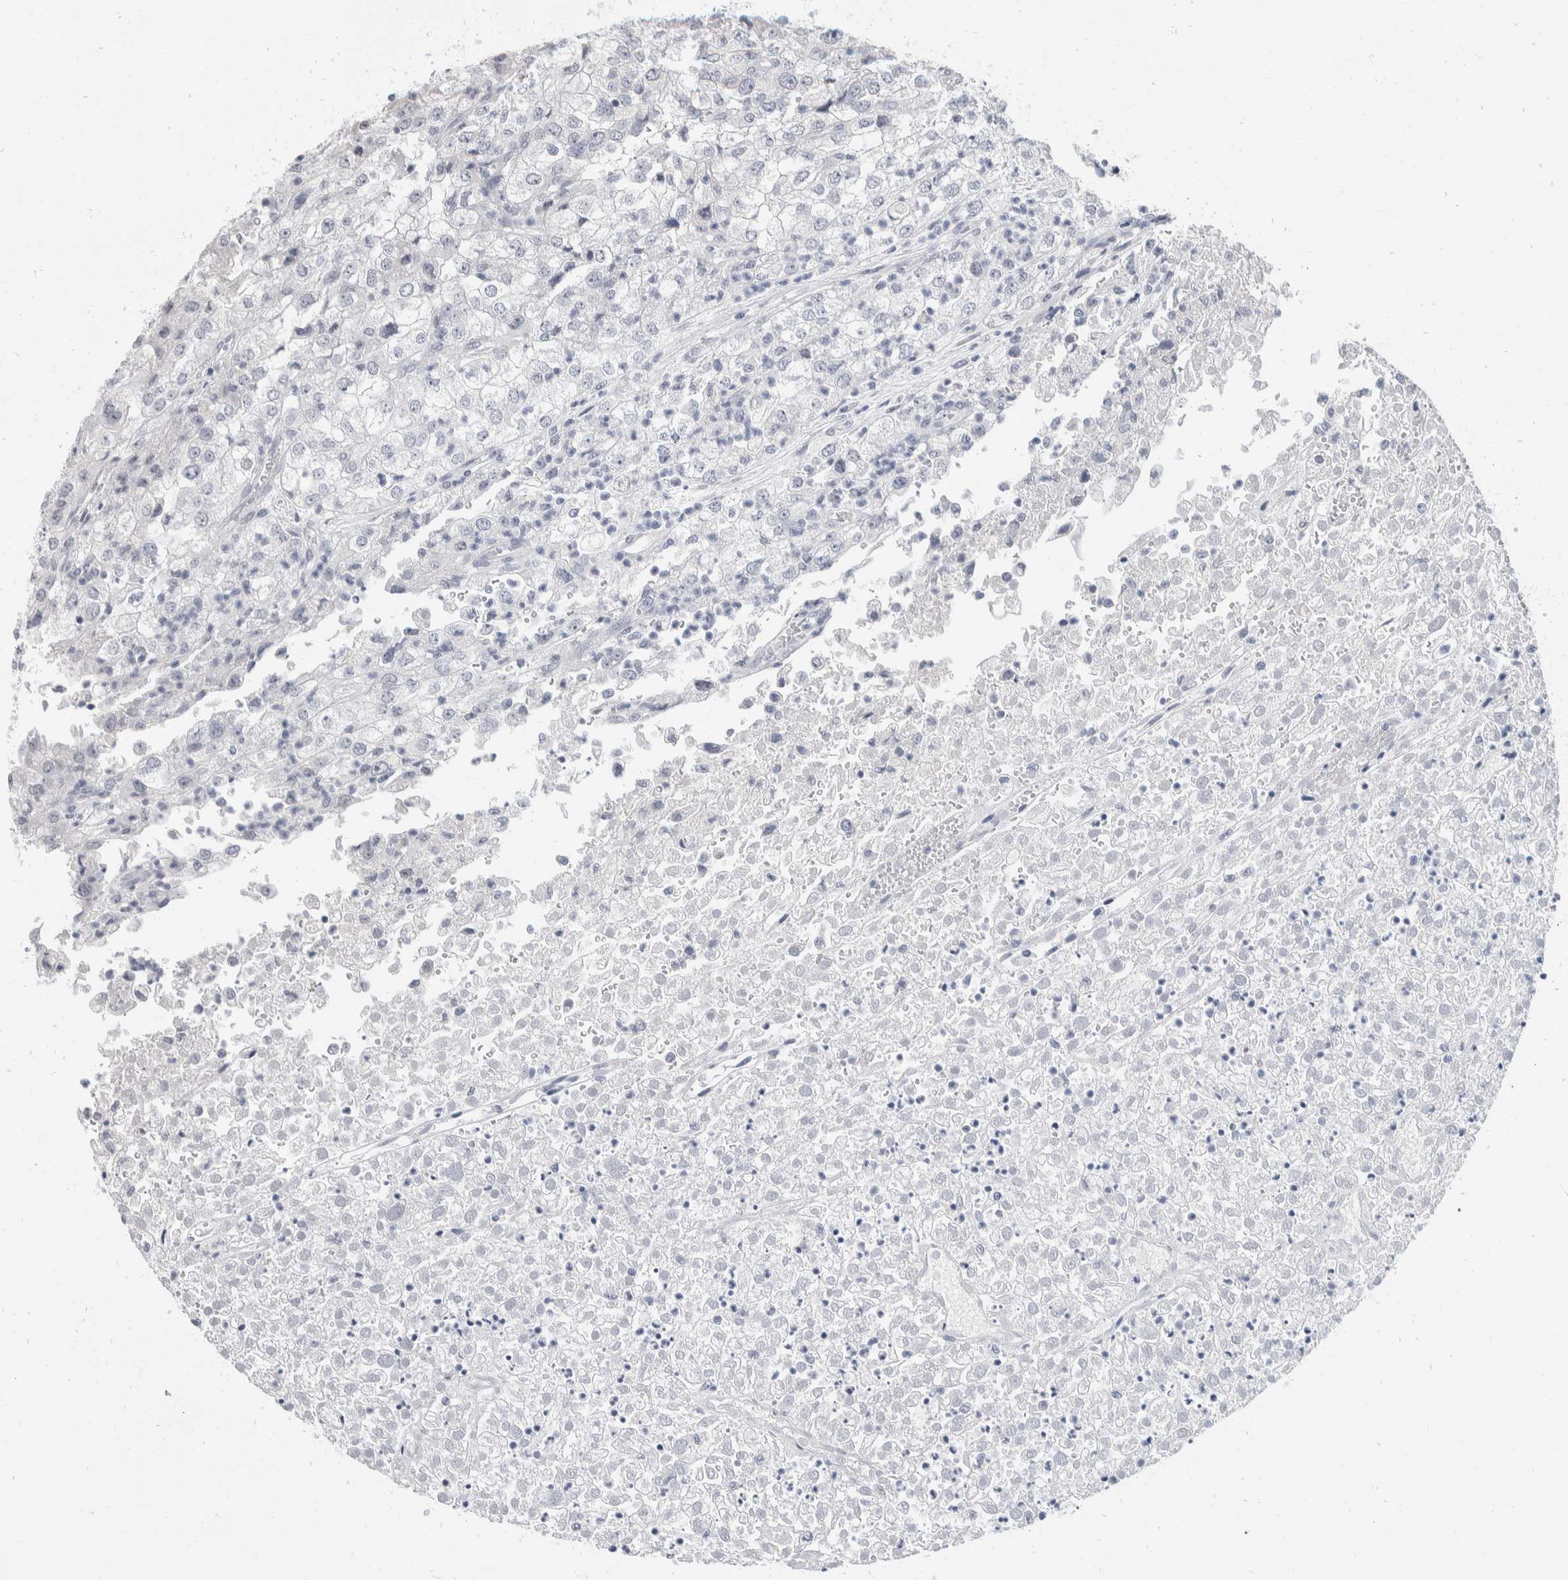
{"staining": {"intensity": "negative", "quantity": "none", "location": "none"}, "tissue": "renal cancer", "cell_type": "Tumor cells", "image_type": "cancer", "snomed": [{"axis": "morphology", "description": "Adenocarcinoma, NOS"}, {"axis": "topography", "description": "Kidney"}], "caption": "Immunohistochemistry image of adenocarcinoma (renal) stained for a protein (brown), which reveals no expression in tumor cells.", "gene": "CATSPERD", "patient": {"sex": "female", "age": 54}}